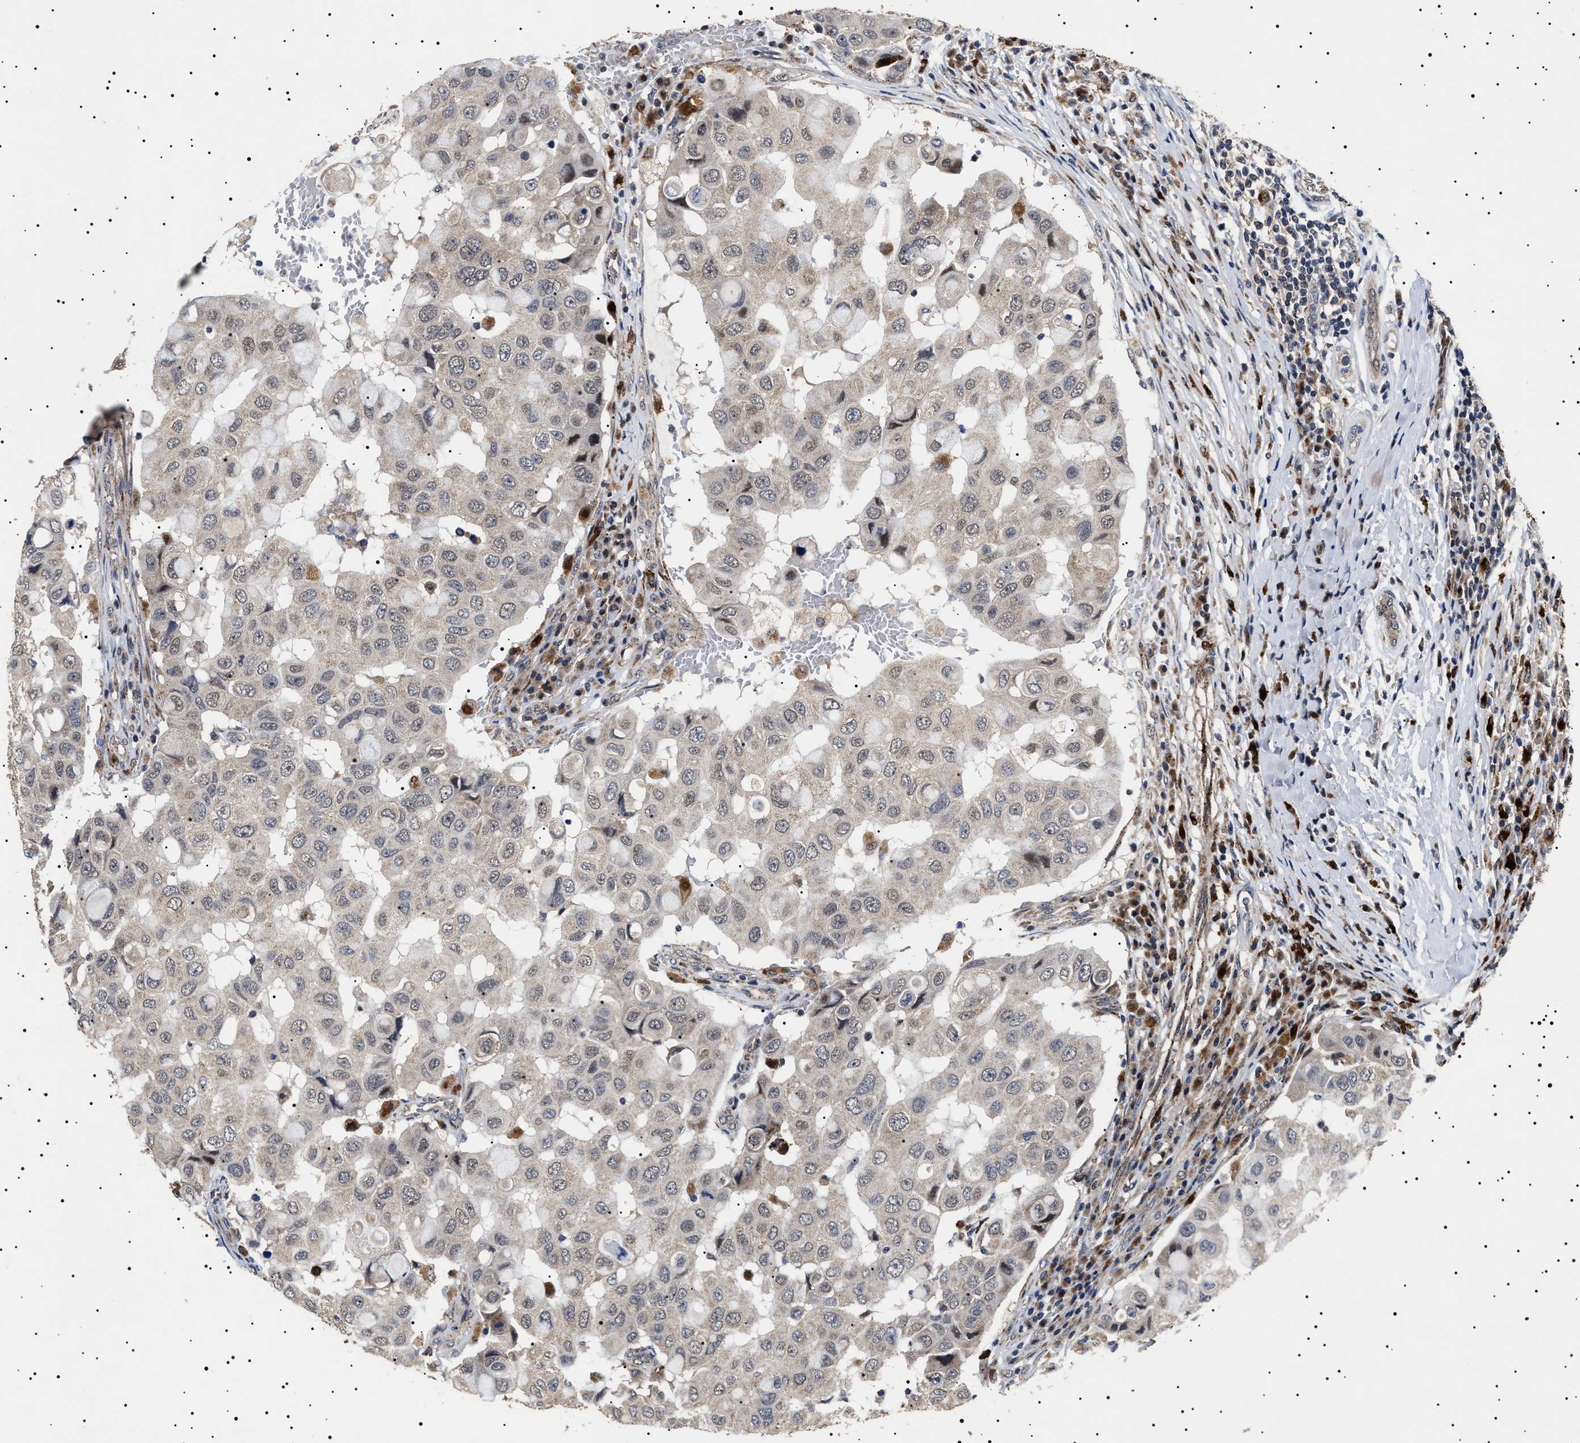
{"staining": {"intensity": "weak", "quantity": "<25%", "location": "cytoplasmic/membranous"}, "tissue": "breast cancer", "cell_type": "Tumor cells", "image_type": "cancer", "snomed": [{"axis": "morphology", "description": "Duct carcinoma"}, {"axis": "topography", "description": "Breast"}], "caption": "High power microscopy image of an IHC micrograph of intraductal carcinoma (breast), revealing no significant staining in tumor cells.", "gene": "RAB34", "patient": {"sex": "female", "age": 27}}